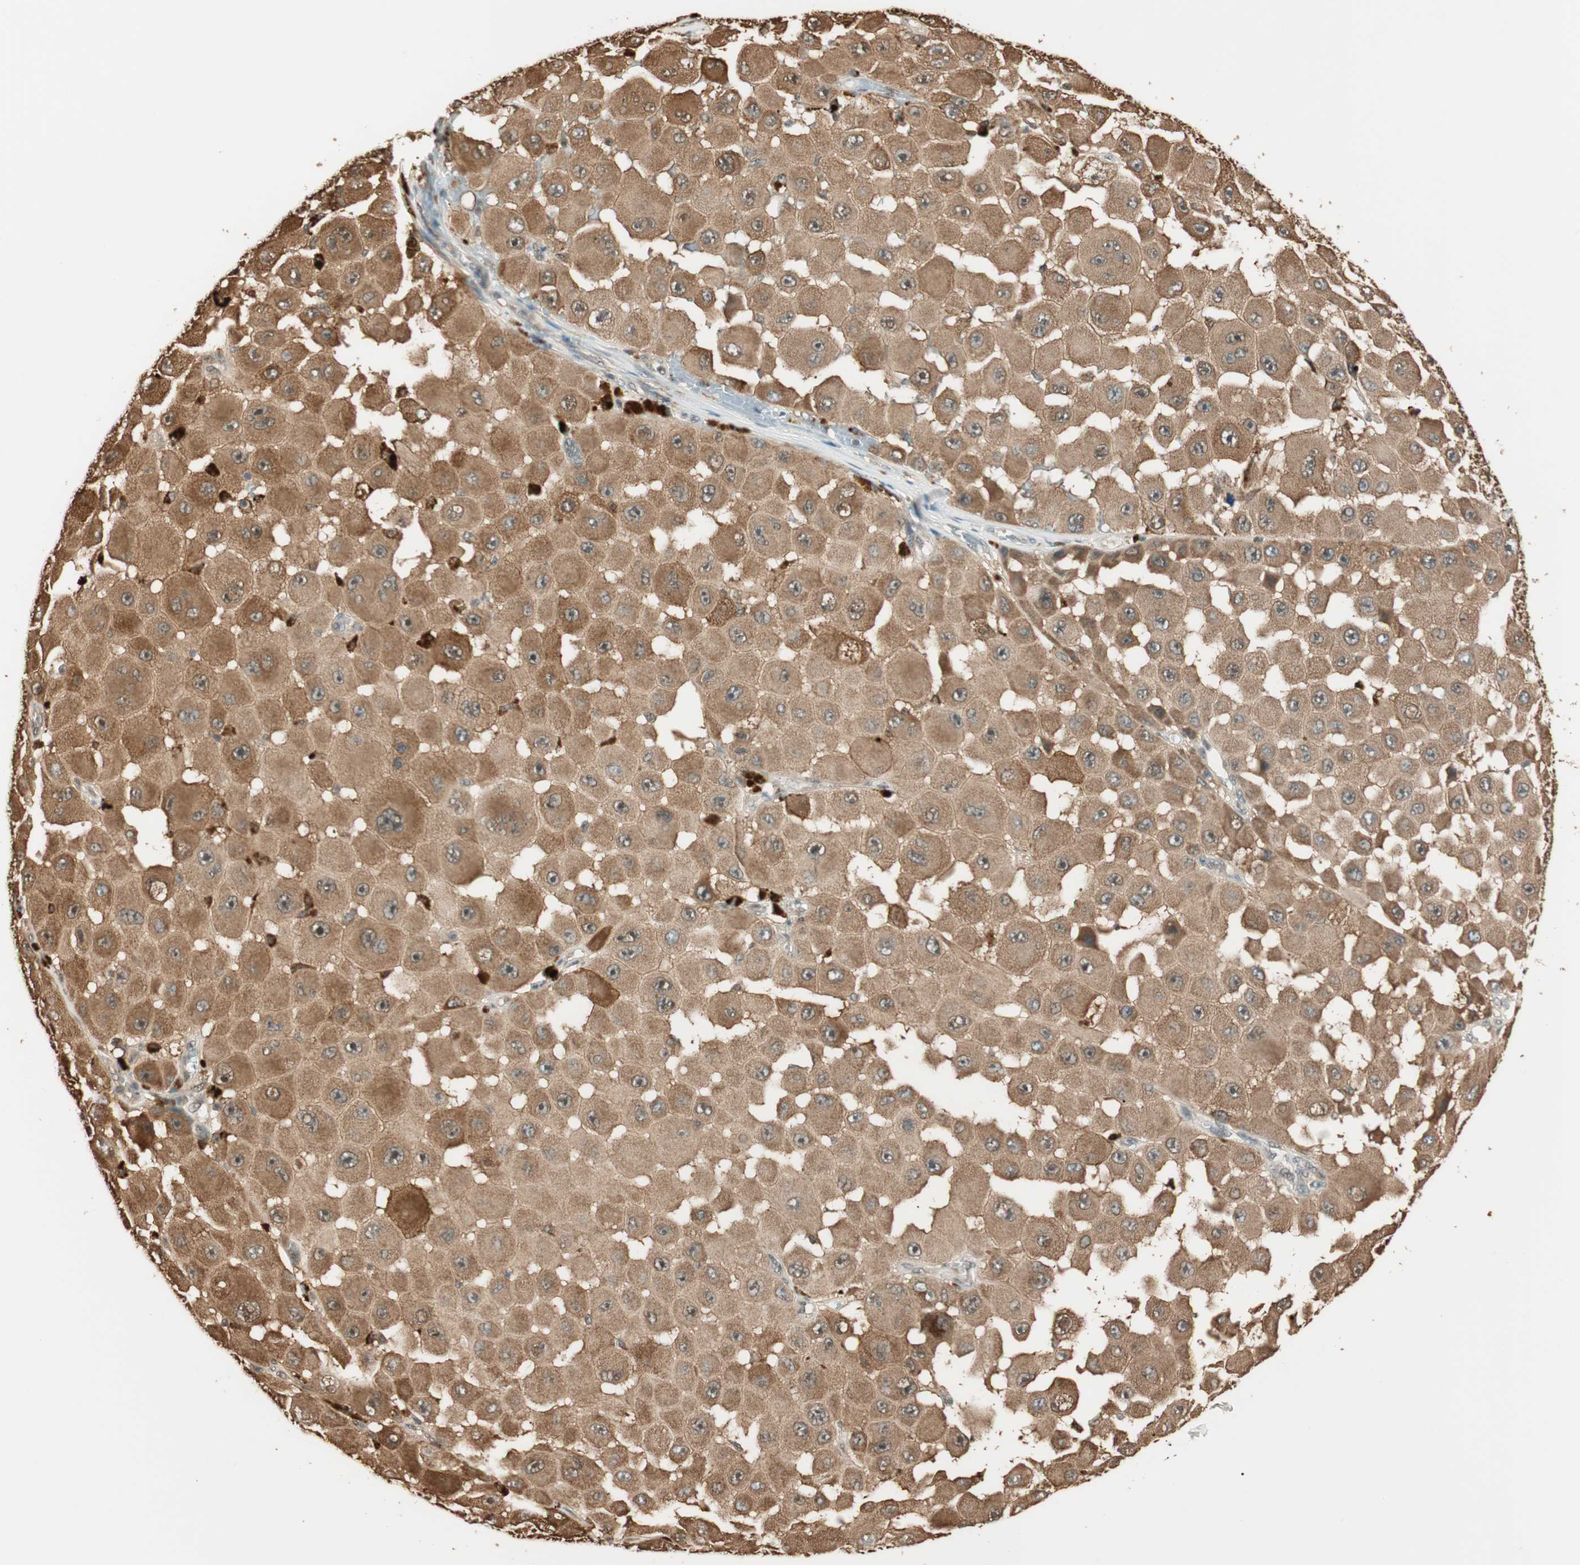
{"staining": {"intensity": "strong", "quantity": ">75%", "location": "cytoplasmic/membranous"}, "tissue": "melanoma", "cell_type": "Tumor cells", "image_type": "cancer", "snomed": [{"axis": "morphology", "description": "Malignant melanoma, NOS"}, {"axis": "topography", "description": "Skin"}], "caption": "Immunohistochemistry (DAB (3,3'-diaminobenzidine)) staining of human malignant melanoma displays strong cytoplasmic/membranous protein staining in approximately >75% of tumor cells.", "gene": "ZNF443", "patient": {"sex": "female", "age": 81}}